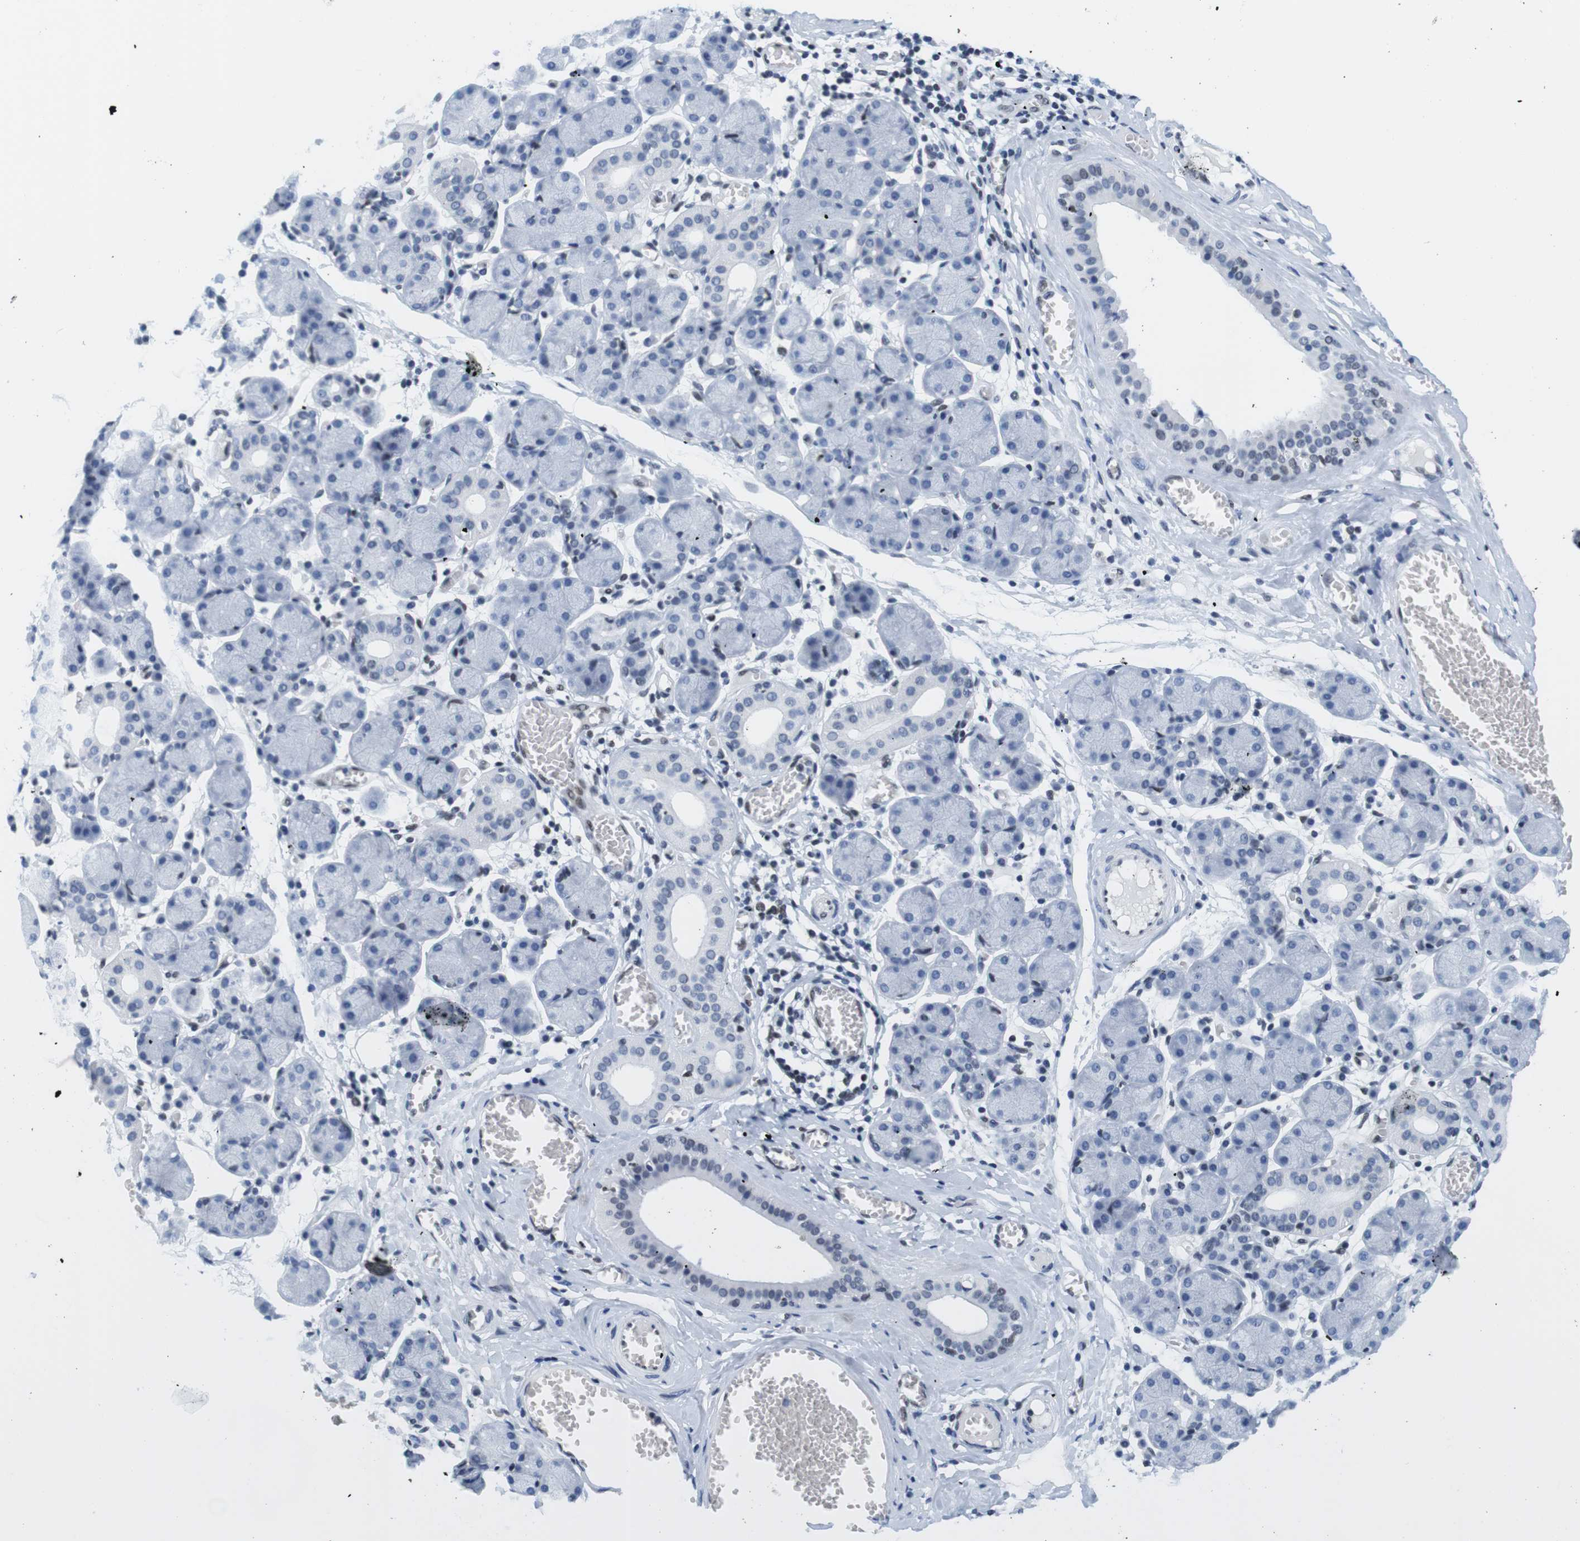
{"staining": {"intensity": "negative", "quantity": "none", "location": "none"}, "tissue": "salivary gland", "cell_type": "Glandular cells", "image_type": "normal", "snomed": [{"axis": "morphology", "description": "Normal tissue, NOS"}, {"axis": "topography", "description": "Salivary gland"}], "caption": "Immunohistochemistry image of normal human salivary gland stained for a protein (brown), which shows no positivity in glandular cells. (Stains: DAB (3,3'-diaminobenzidine) immunohistochemistry (IHC) with hematoxylin counter stain, Microscopy: brightfield microscopy at high magnification).", "gene": "IFI16", "patient": {"sex": "female", "age": 24}}